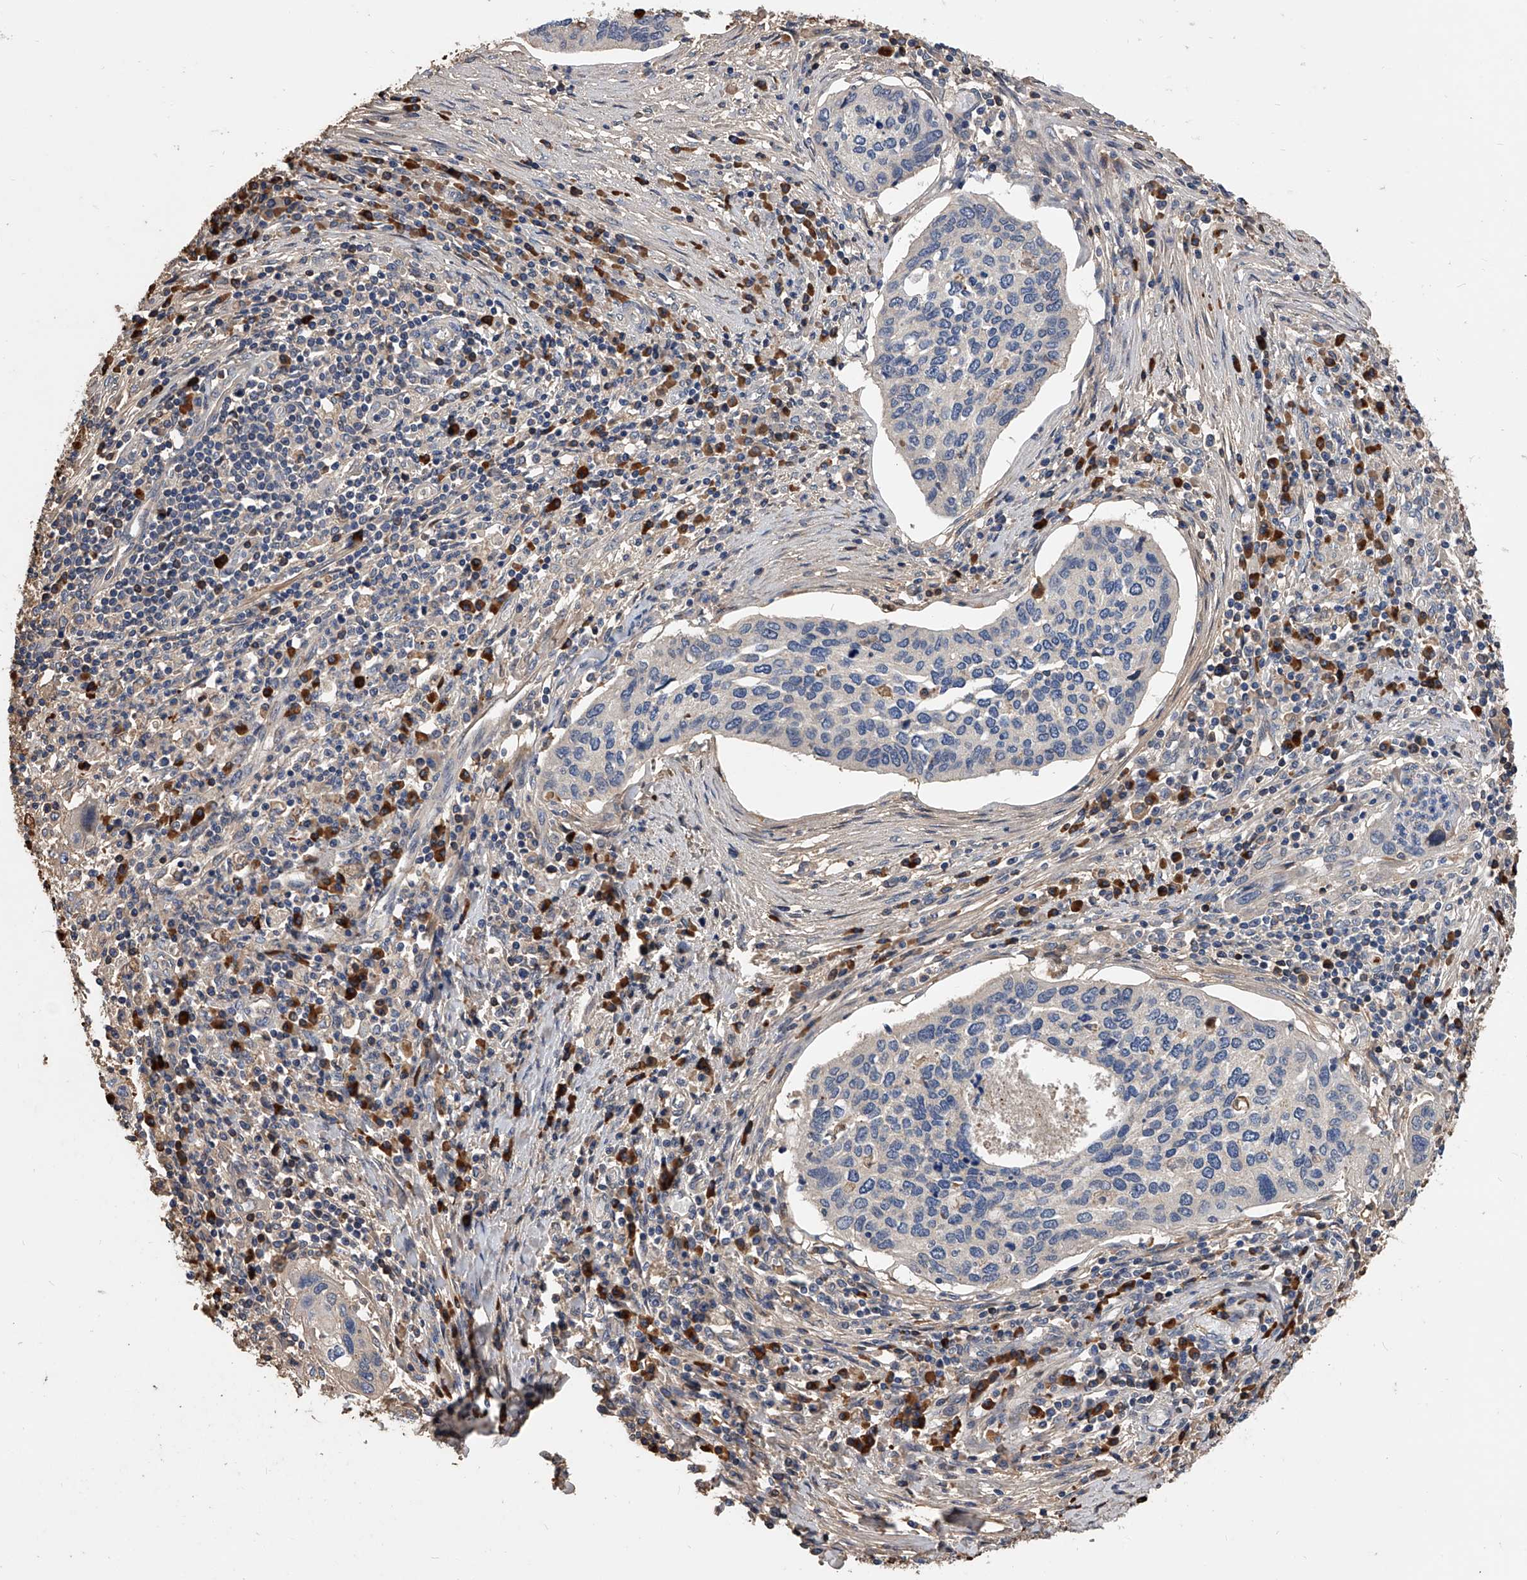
{"staining": {"intensity": "negative", "quantity": "none", "location": "none"}, "tissue": "cervical cancer", "cell_type": "Tumor cells", "image_type": "cancer", "snomed": [{"axis": "morphology", "description": "Squamous cell carcinoma, NOS"}, {"axis": "topography", "description": "Cervix"}], "caption": "A histopathology image of human cervical cancer (squamous cell carcinoma) is negative for staining in tumor cells.", "gene": "ZNF25", "patient": {"sex": "female", "age": 38}}